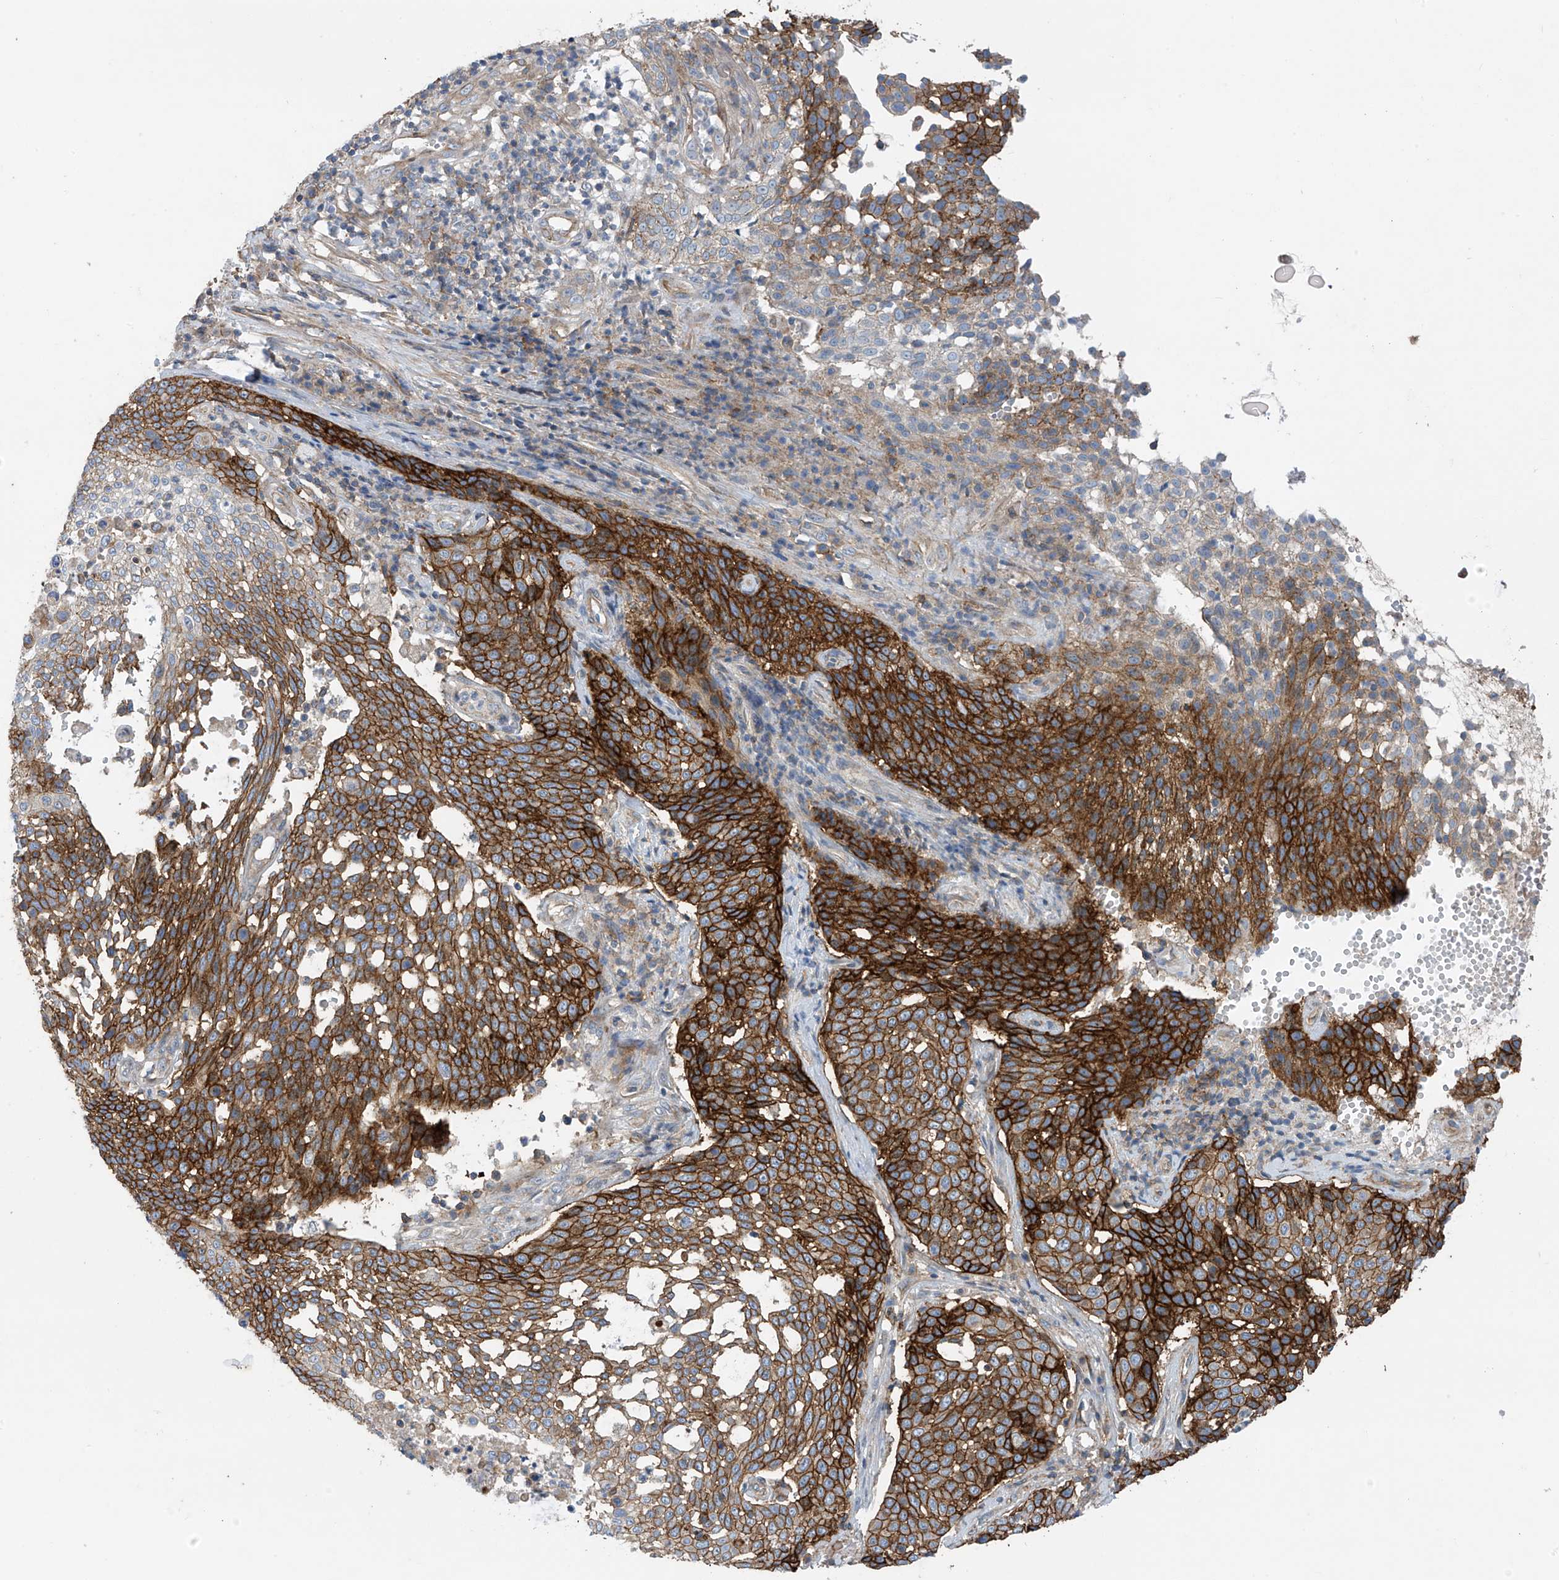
{"staining": {"intensity": "strong", "quantity": ">75%", "location": "cytoplasmic/membranous"}, "tissue": "cervical cancer", "cell_type": "Tumor cells", "image_type": "cancer", "snomed": [{"axis": "morphology", "description": "Squamous cell carcinoma, NOS"}, {"axis": "topography", "description": "Cervix"}], "caption": "IHC image of neoplastic tissue: human cervical squamous cell carcinoma stained using immunohistochemistry displays high levels of strong protein expression localized specifically in the cytoplasmic/membranous of tumor cells, appearing as a cytoplasmic/membranous brown color.", "gene": "SLC1A5", "patient": {"sex": "female", "age": 34}}